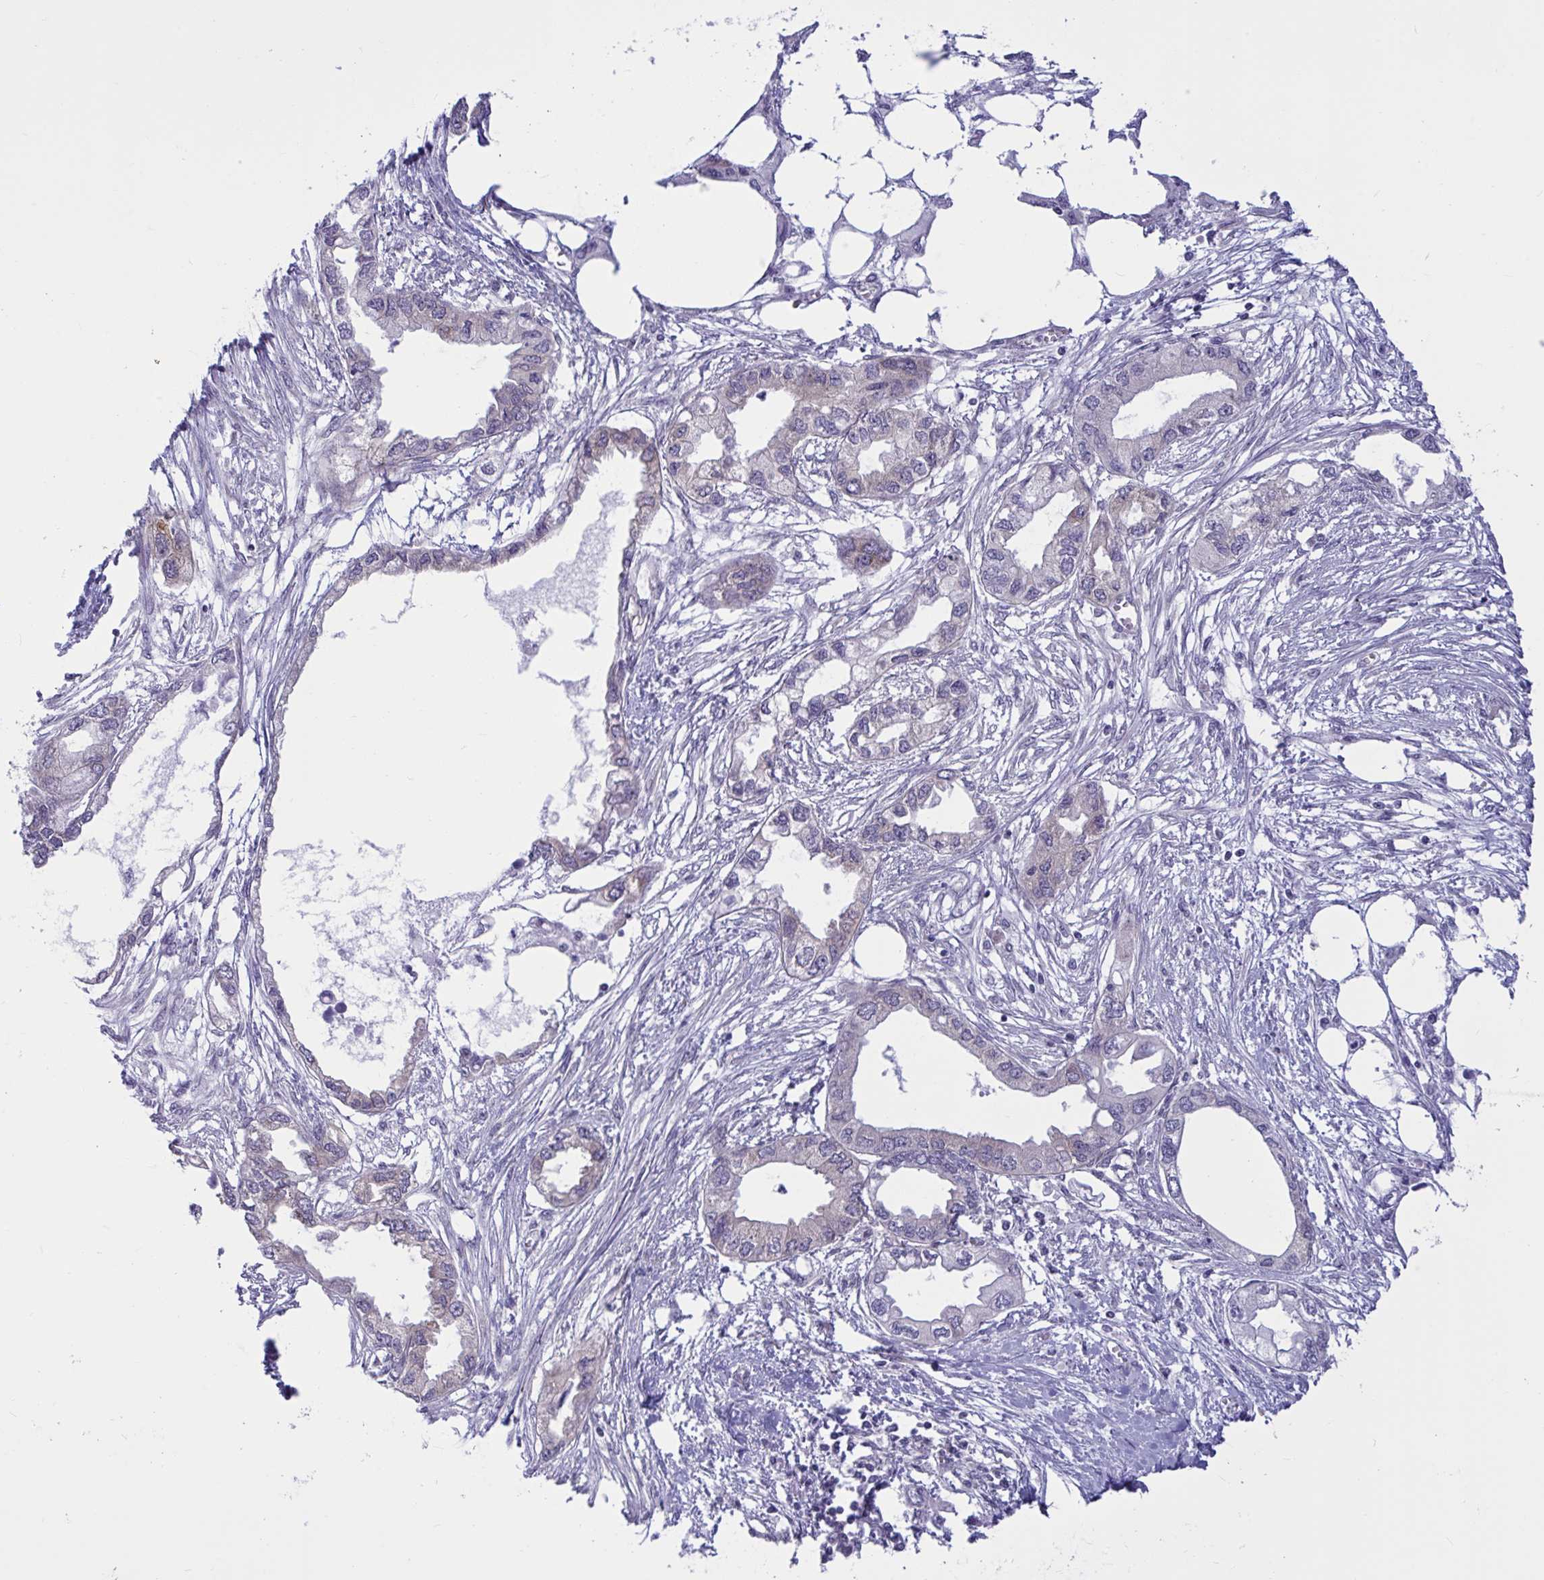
{"staining": {"intensity": "negative", "quantity": "none", "location": "none"}, "tissue": "endometrial cancer", "cell_type": "Tumor cells", "image_type": "cancer", "snomed": [{"axis": "morphology", "description": "Adenocarcinoma, NOS"}, {"axis": "morphology", "description": "Adenocarcinoma, metastatic, NOS"}, {"axis": "topography", "description": "Adipose tissue"}, {"axis": "topography", "description": "Endometrium"}], "caption": "Immunohistochemistry (IHC) of endometrial adenocarcinoma displays no positivity in tumor cells.", "gene": "CAMLG", "patient": {"sex": "female", "age": 67}}